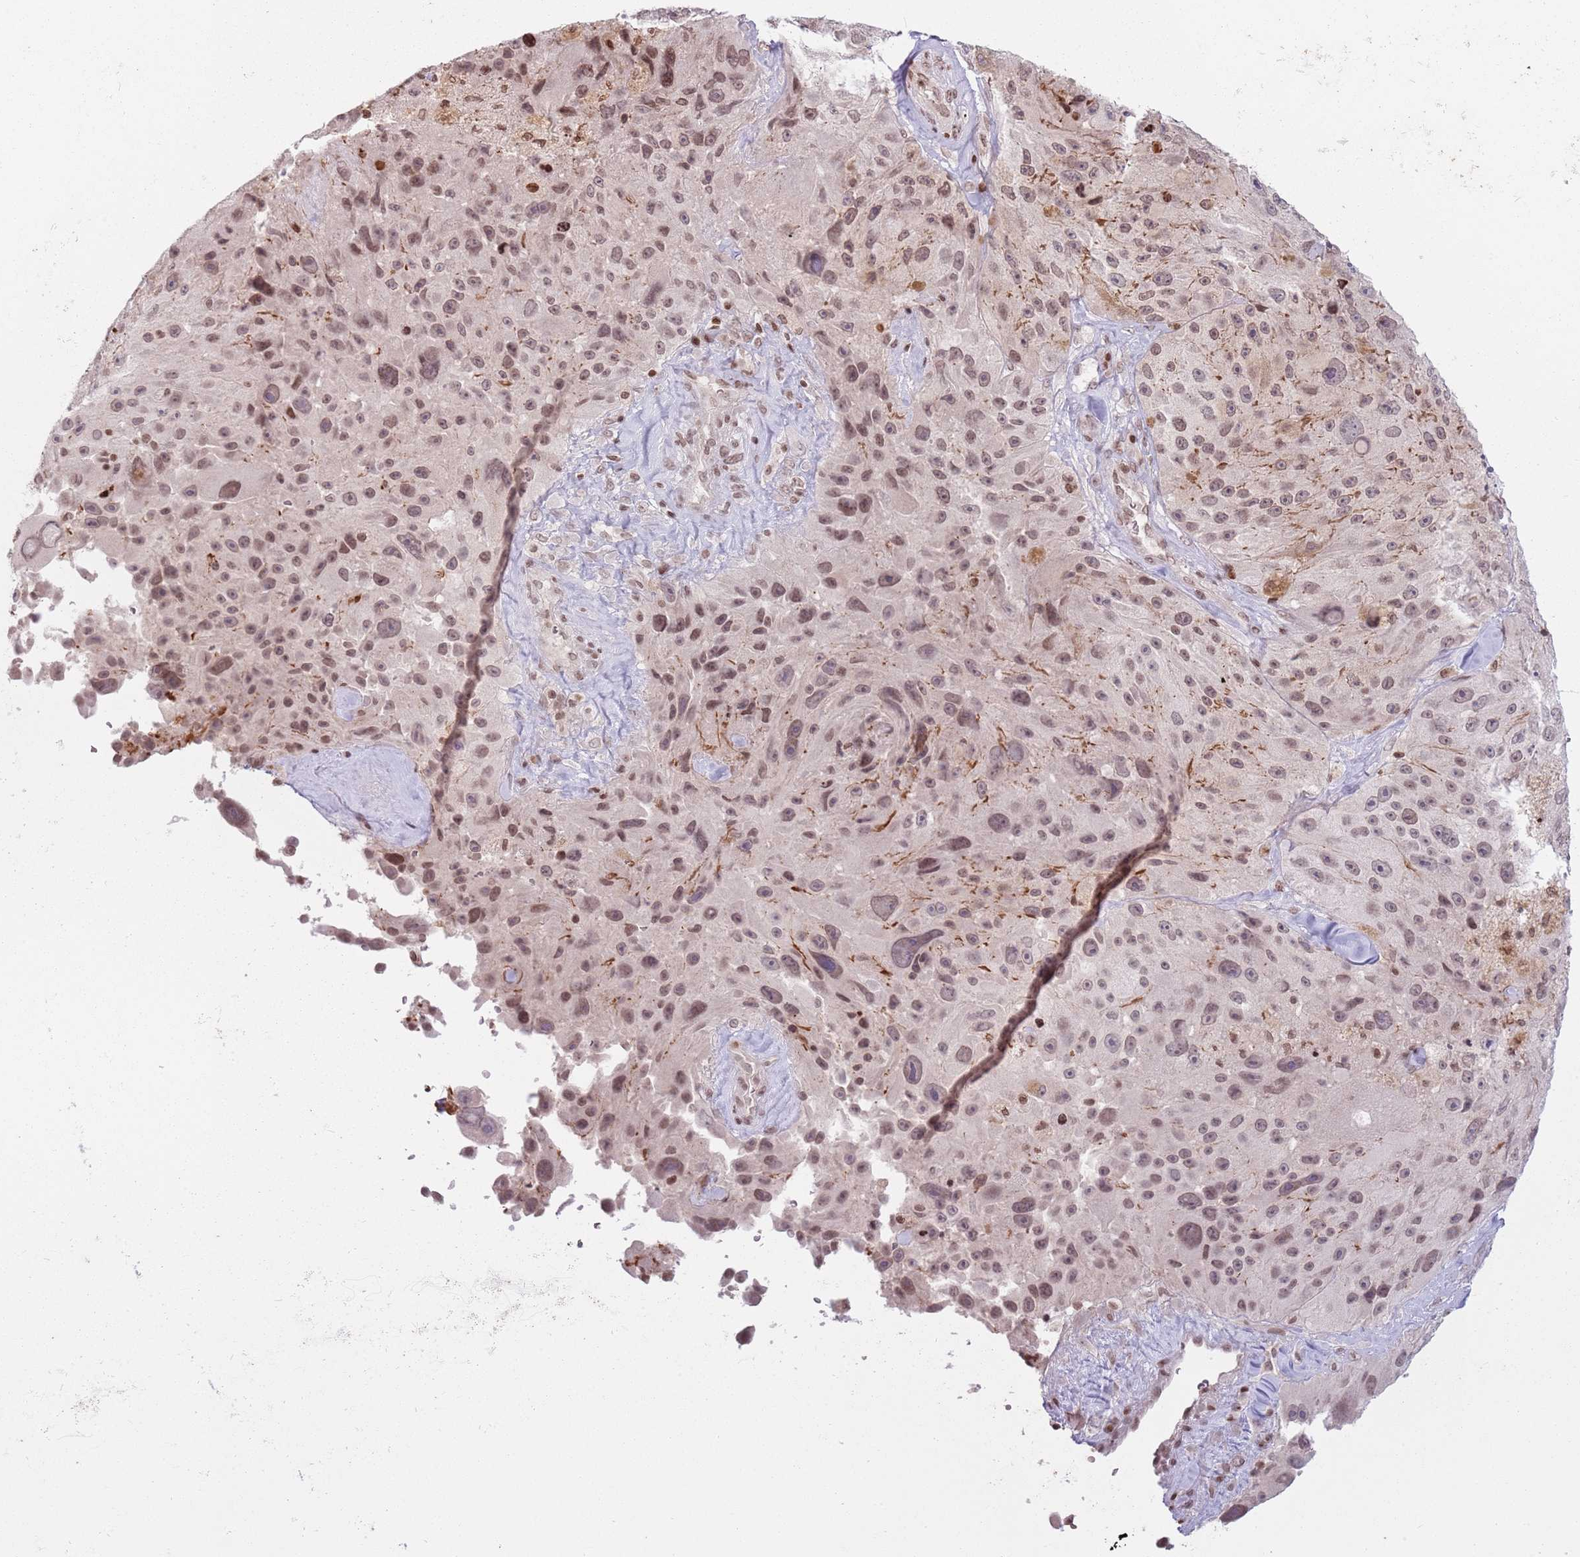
{"staining": {"intensity": "moderate", "quantity": ">75%", "location": "nuclear"}, "tissue": "melanoma", "cell_type": "Tumor cells", "image_type": "cancer", "snomed": [{"axis": "morphology", "description": "Malignant melanoma, Metastatic site"}, {"axis": "topography", "description": "Lymph node"}], "caption": "Brown immunohistochemical staining in malignant melanoma (metastatic site) demonstrates moderate nuclear expression in approximately >75% of tumor cells.", "gene": "SH3RF3", "patient": {"sex": "male", "age": 62}}